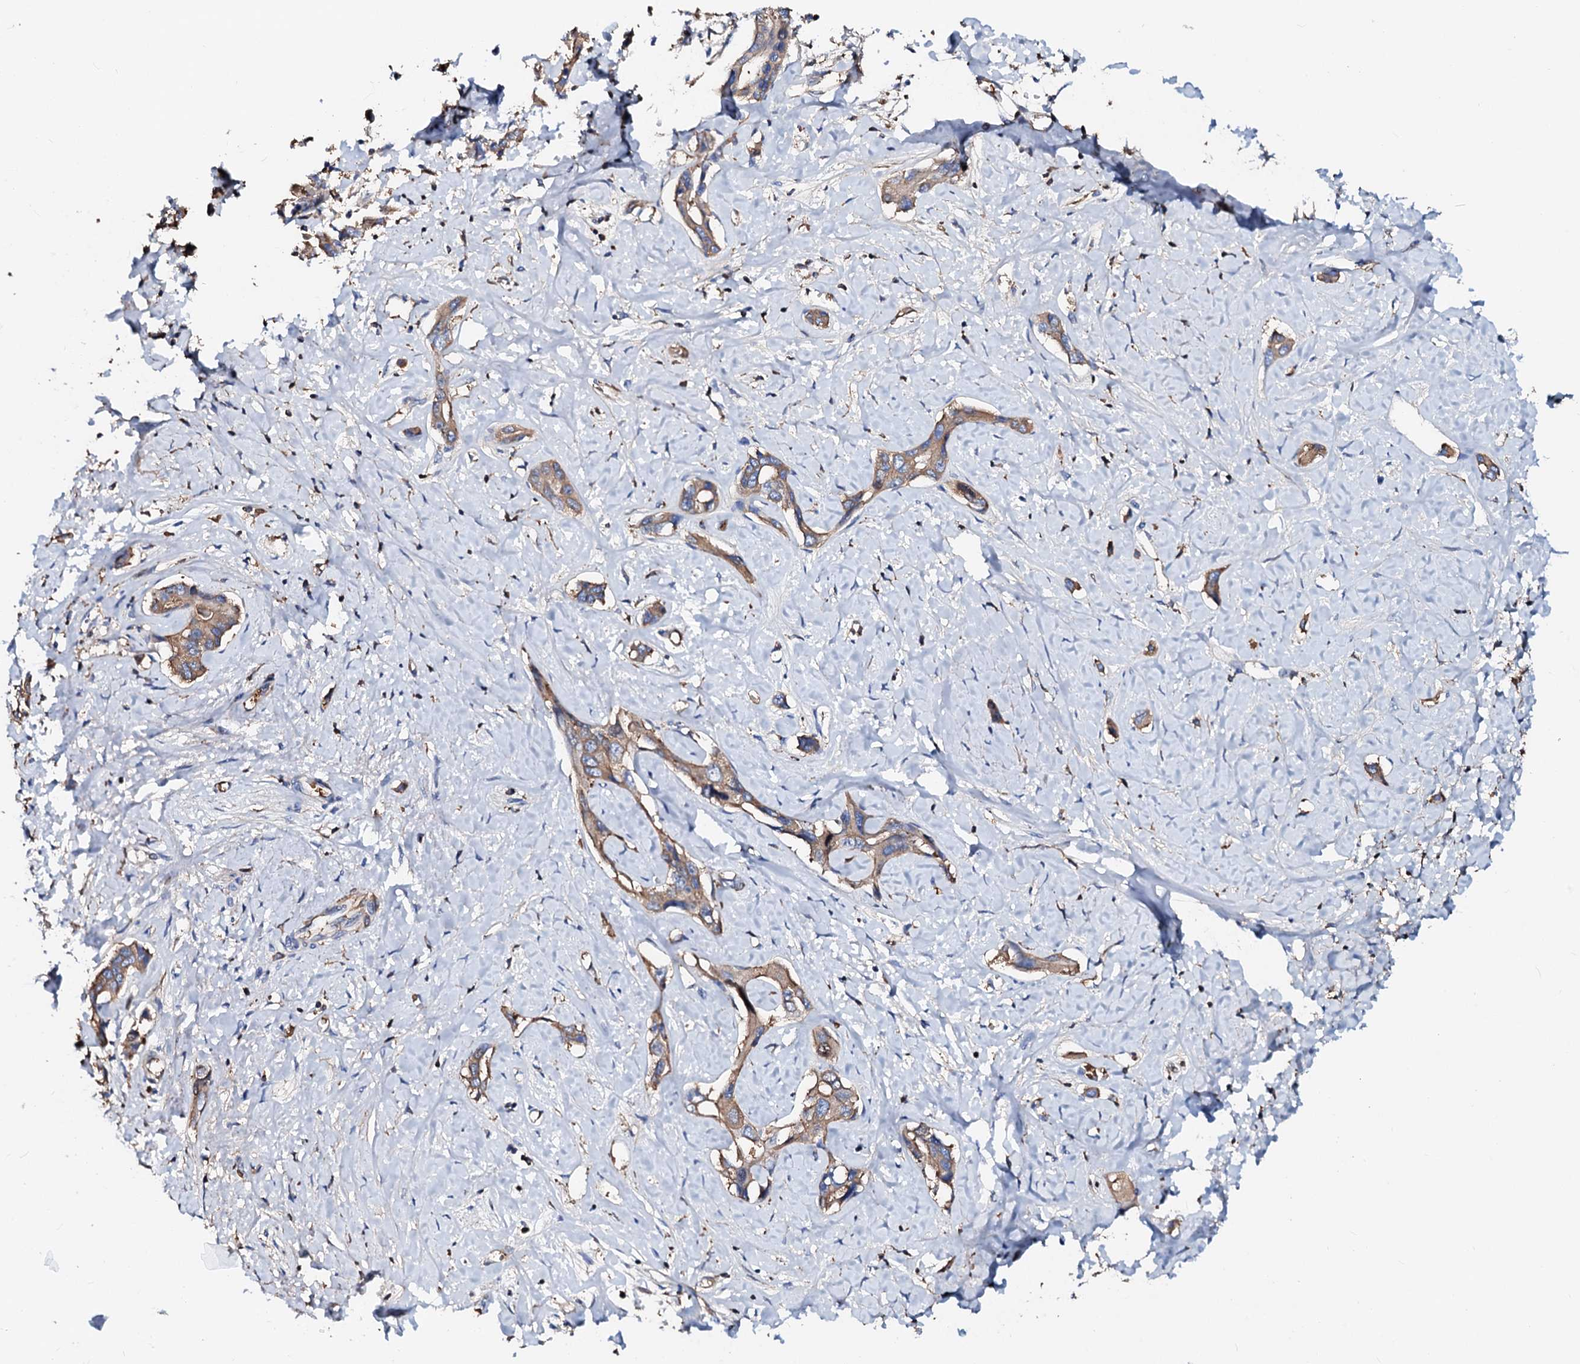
{"staining": {"intensity": "weak", "quantity": ">75%", "location": "cytoplasmic/membranous"}, "tissue": "liver cancer", "cell_type": "Tumor cells", "image_type": "cancer", "snomed": [{"axis": "morphology", "description": "Cholangiocarcinoma"}, {"axis": "topography", "description": "Liver"}], "caption": "IHC (DAB (3,3'-diaminobenzidine)) staining of liver cancer (cholangiocarcinoma) exhibits weak cytoplasmic/membranous protein staining in approximately >75% of tumor cells. The staining was performed using DAB, with brown indicating positive protein expression. Nuclei are stained blue with hematoxylin.", "gene": "CSKMT", "patient": {"sex": "male", "age": 59}}